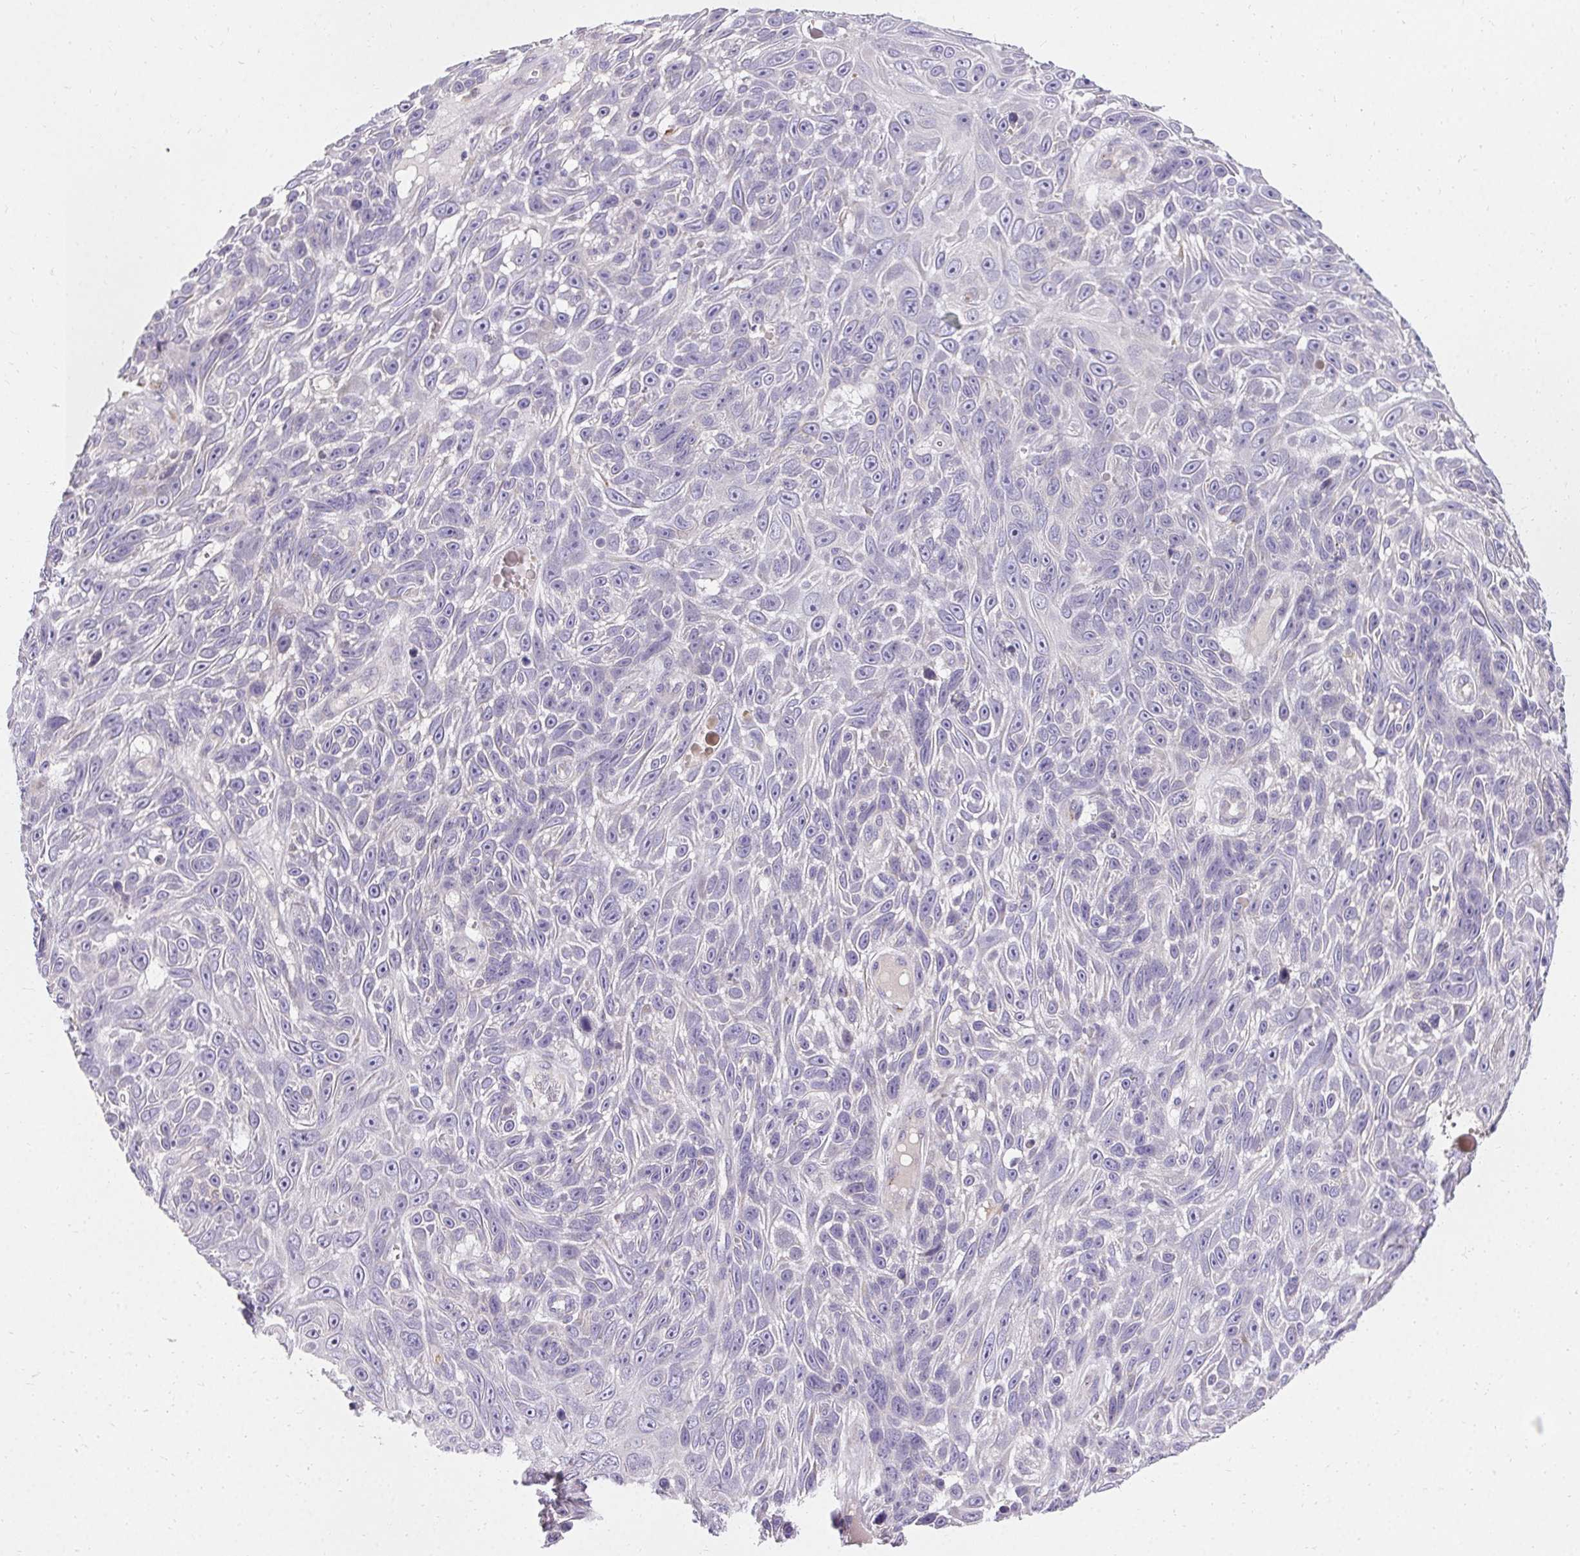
{"staining": {"intensity": "negative", "quantity": "none", "location": "none"}, "tissue": "skin cancer", "cell_type": "Tumor cells", "image_type": "cancer", "snomed": [{"axis": "morphology", "description": "Squamous cell carcinoma, NOS"}, {"axis": "topography", "description": "Skin"}], "caption": "Squamous cell carcinoma (skin) was stained to show a protein in brown. There is no significant expression in tumor cells.", "gene": "TRIP13", "patient": {"sex": "male", "age": 82}}